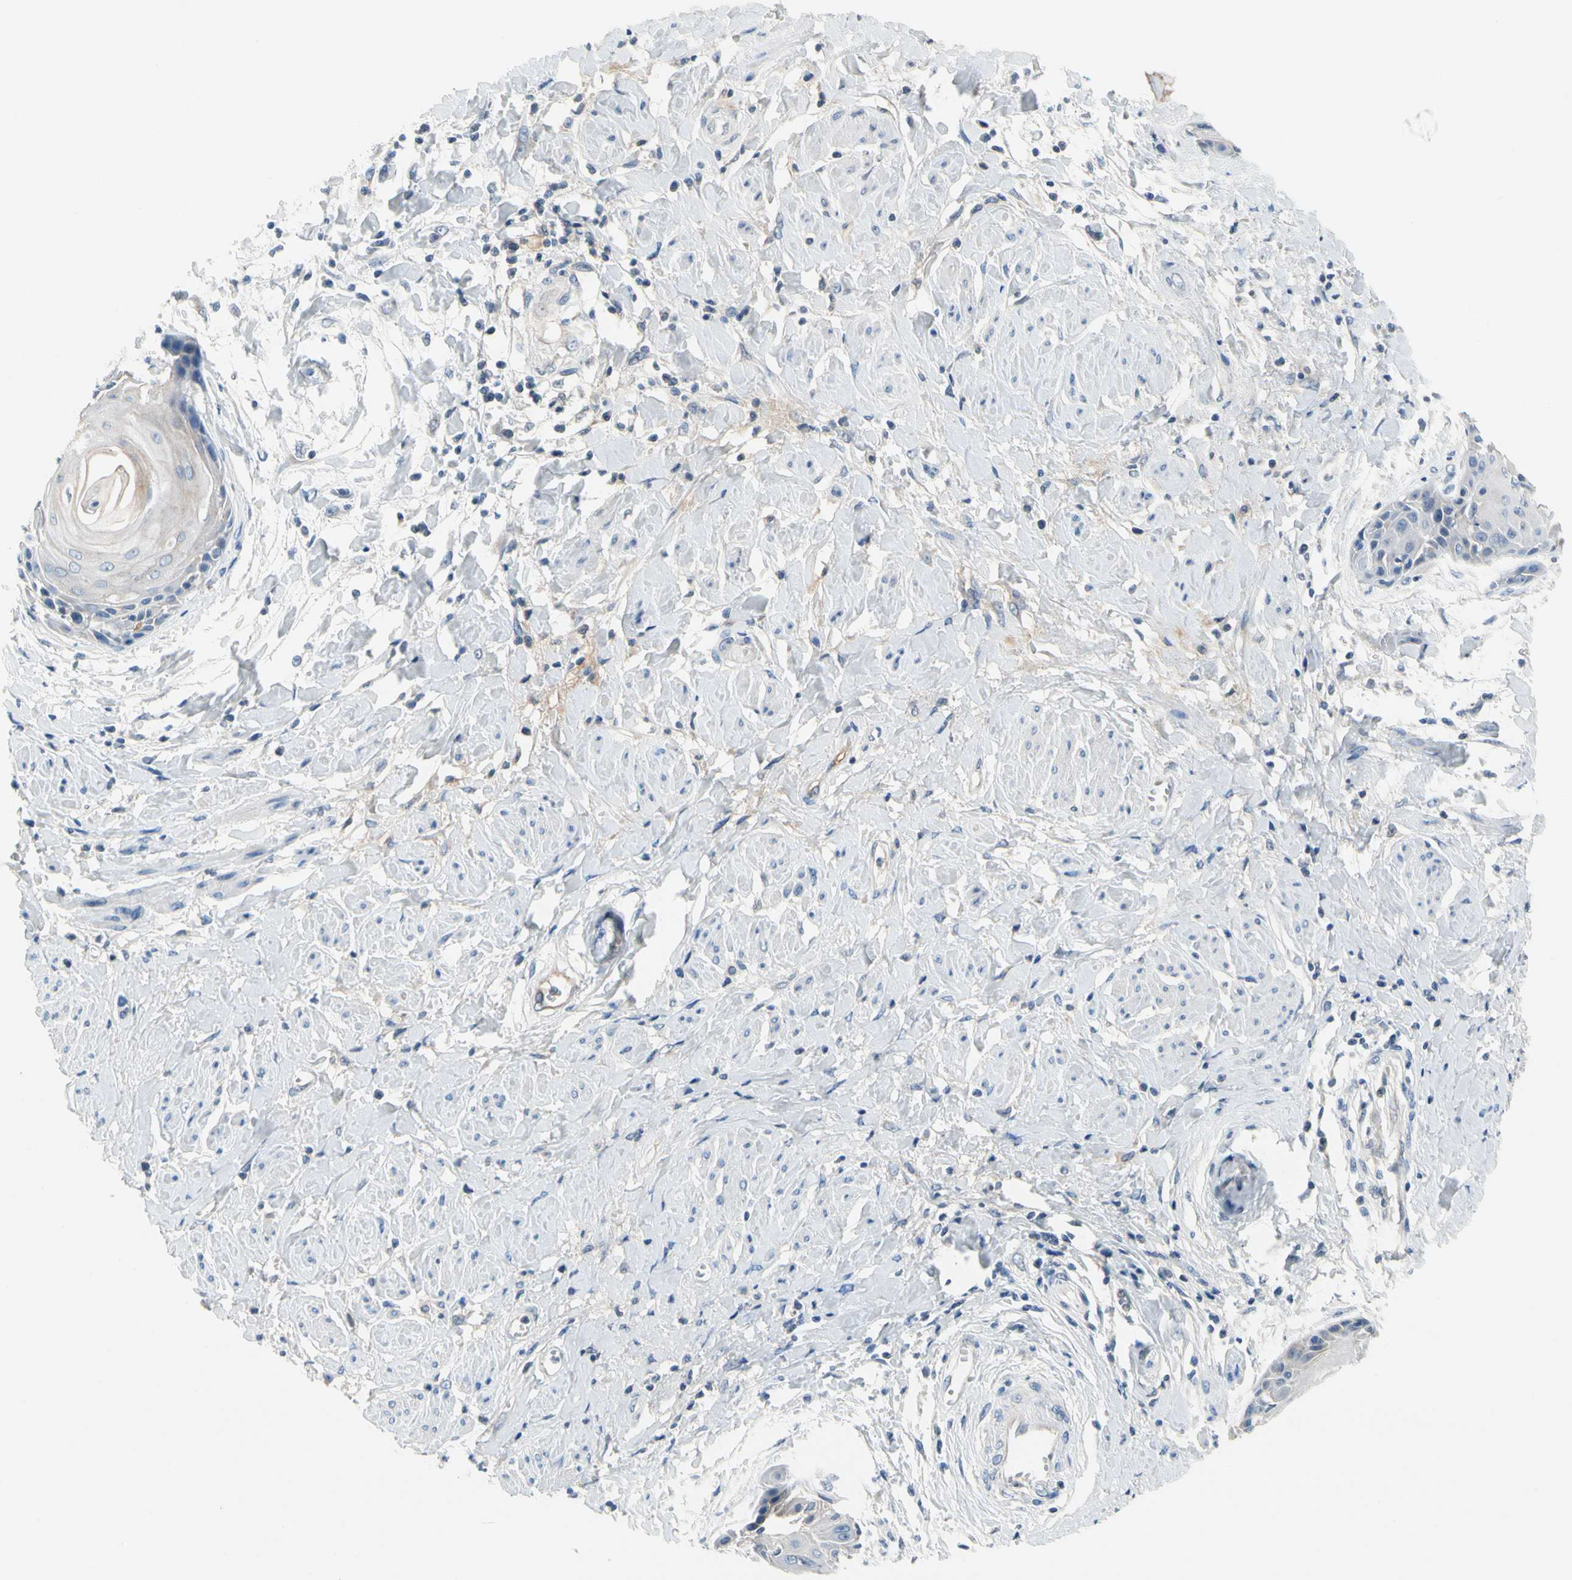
{"staining": {"intensity": "negative", "quantity": "none", "location": "none"}, "tissue": "cervical cancer", "cell_type": "Tumor cells", "image_type": "cancer", "snomed": [{"axis": "morphology", "description": "Squamous cell carcinoma, NOS"}, {"axis": "topography", "description": "Cervix"}], "caption": "There is no significant expression in tumor cells of cervical squamous cell carcinoma. (DAB IHC visualized using brightfield microscopy, high magnification).", "gene": "CNDP1", "patient": {"sex": "female", "age": 57}}